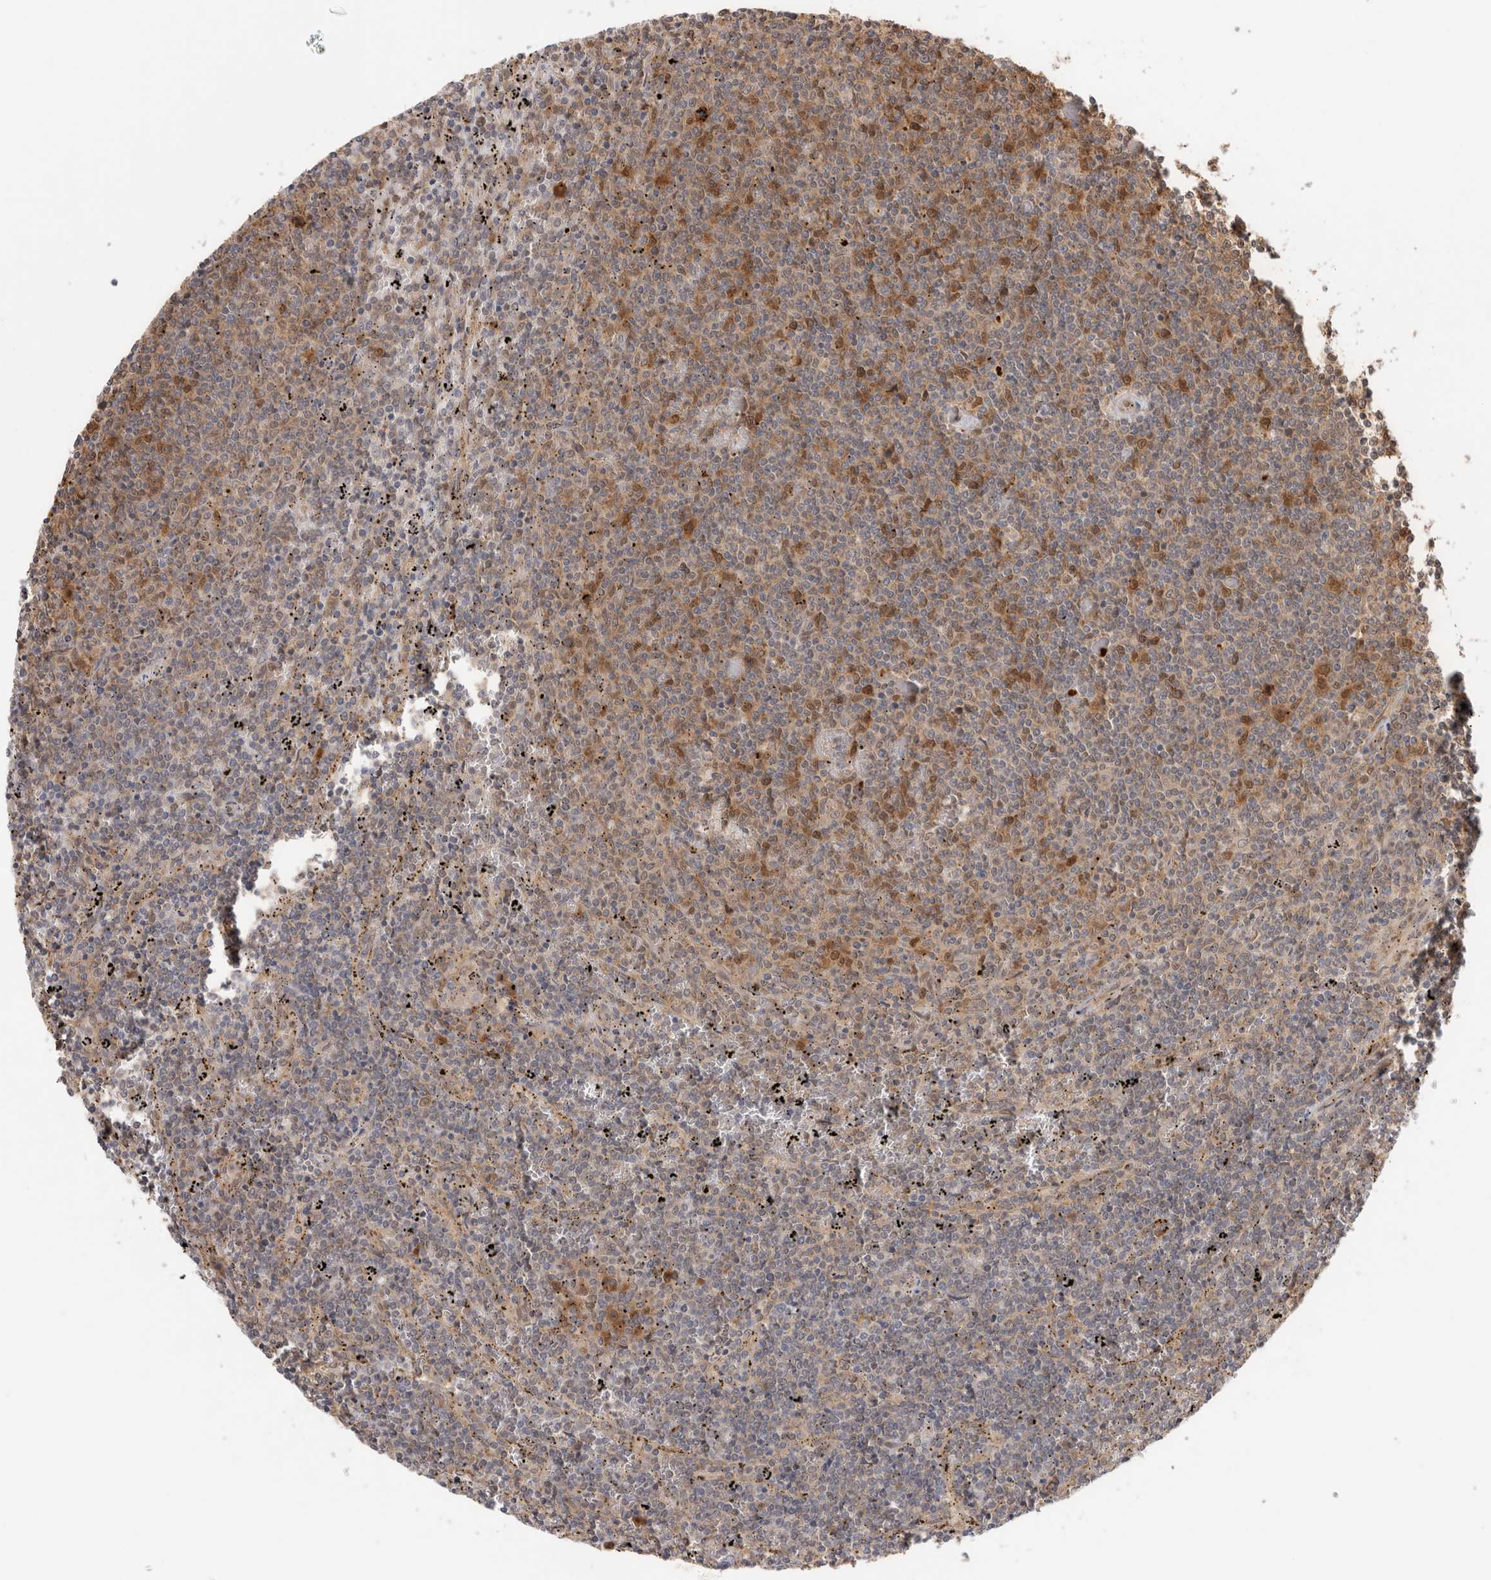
{"staining": {"intensity": "moderate", "quantity": "<25%", "location": "cytoplasmic/membranous"}, "tissue": "lymphoma", "cell_type": "Tumor cells", "image_type": "cancer", "snomed": [{"axis": "morphology", "description": "Malignant lymphoma, non-Hodgkin's type, Low grade"}, {"axis": "topography", "description": "Spleen"}], "caption": "A brown stain labels moderate cytoplasmic/membranous expression of a protein in human malignant lymphoma, non-Hodgkin's type (low-grade) tumor cells.", "gene": "ACTL9", "patient": {"sex": "female", "age": 50}}